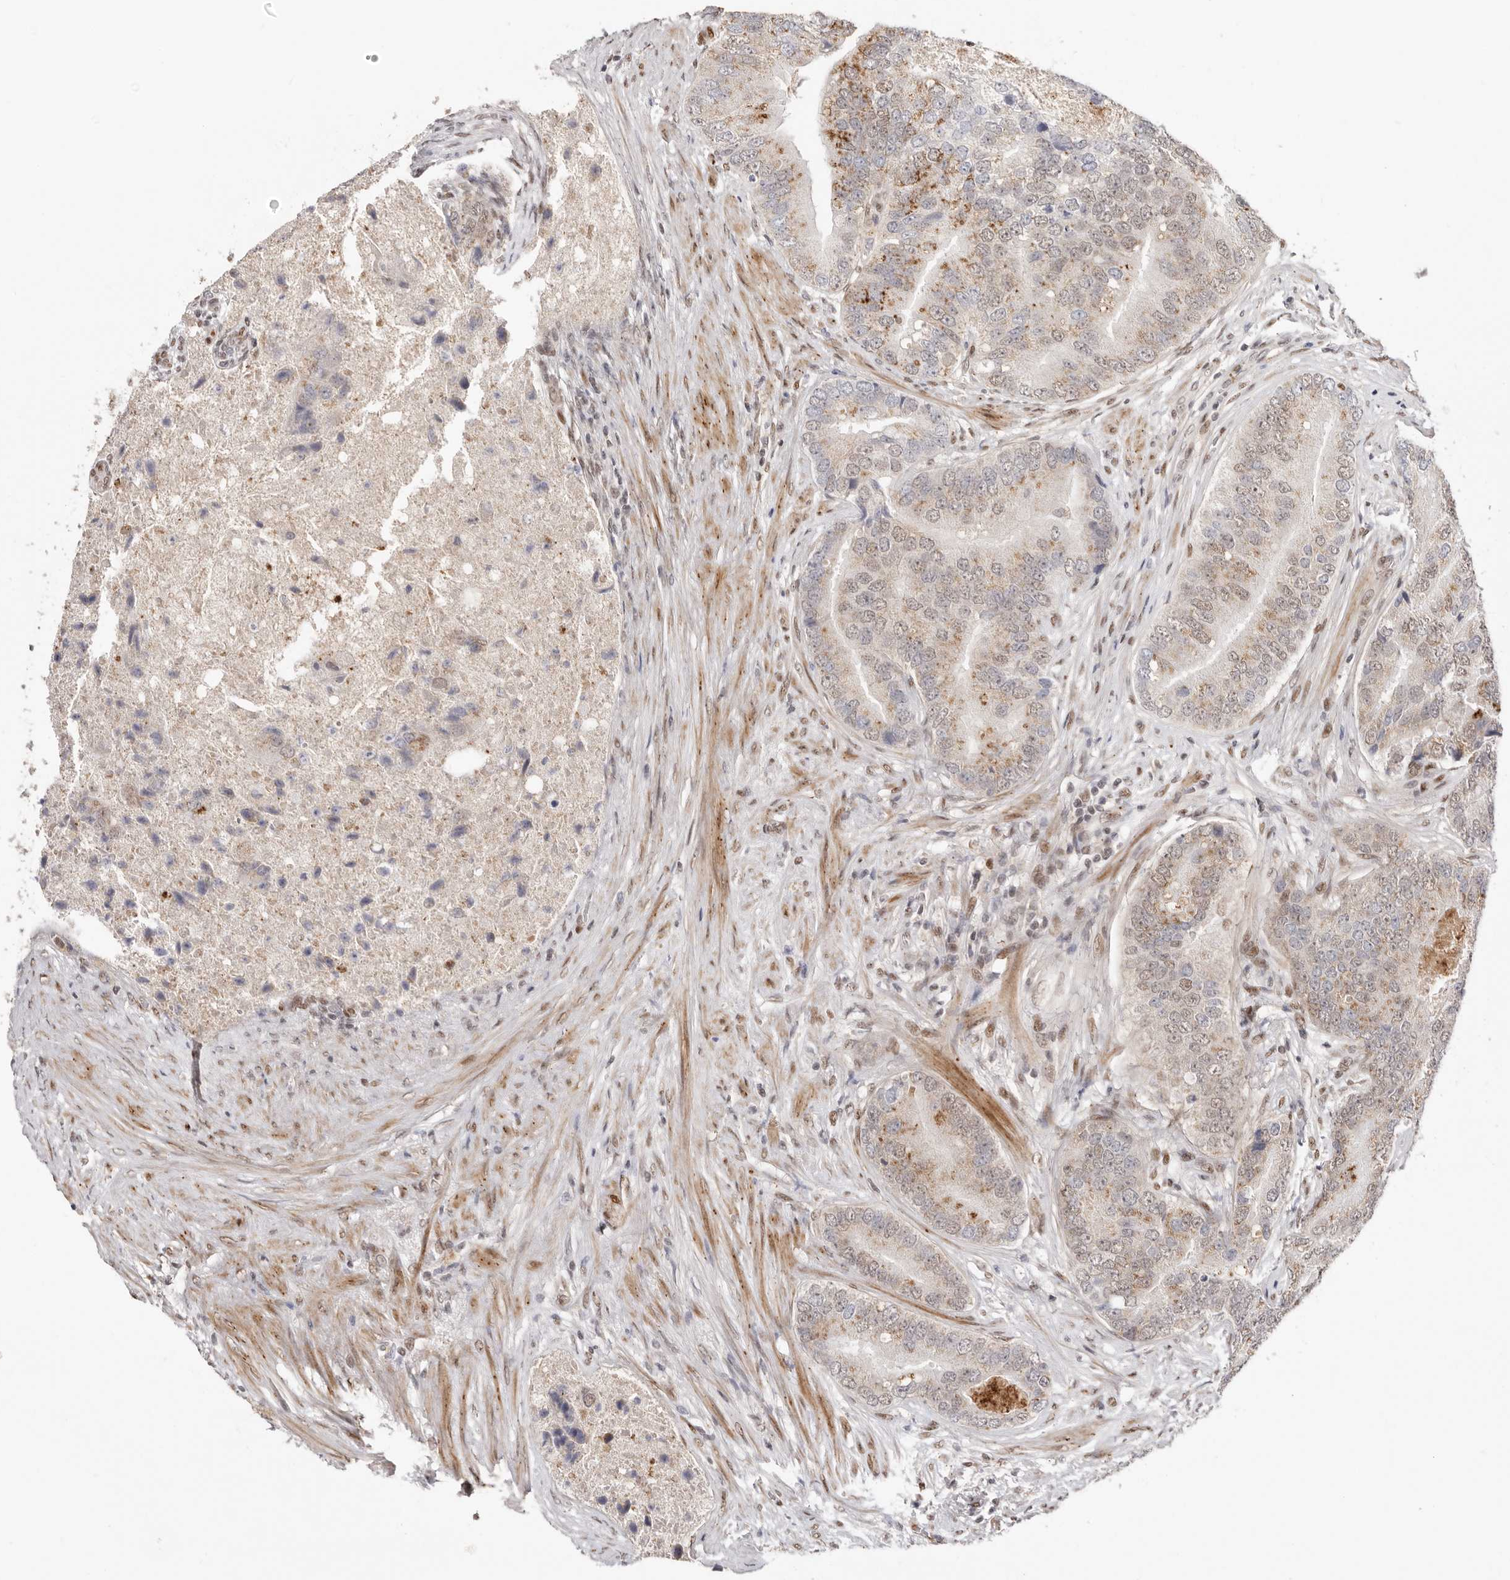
{"staining": {"intensity": "moderate", "quantity": "25%-75%", "location": "cytoplasmic/membranous"}, "tissue": "prostate cancer", "cell_type": "Tumor cells", "image_type": "cancer", "snomed": [{"axis": "morphology", "description": "Adenocarcinoma, High grade"}, {"axis": "topography", "description": "Prostate"}], "caption": "Prostate cancer stained with IHC shows moderate cytoplasmic/membranous staining in about 25%-75% of tumor cells.", "gene": "SMAD7", "patient": {"sex": "male", "age": 70}}